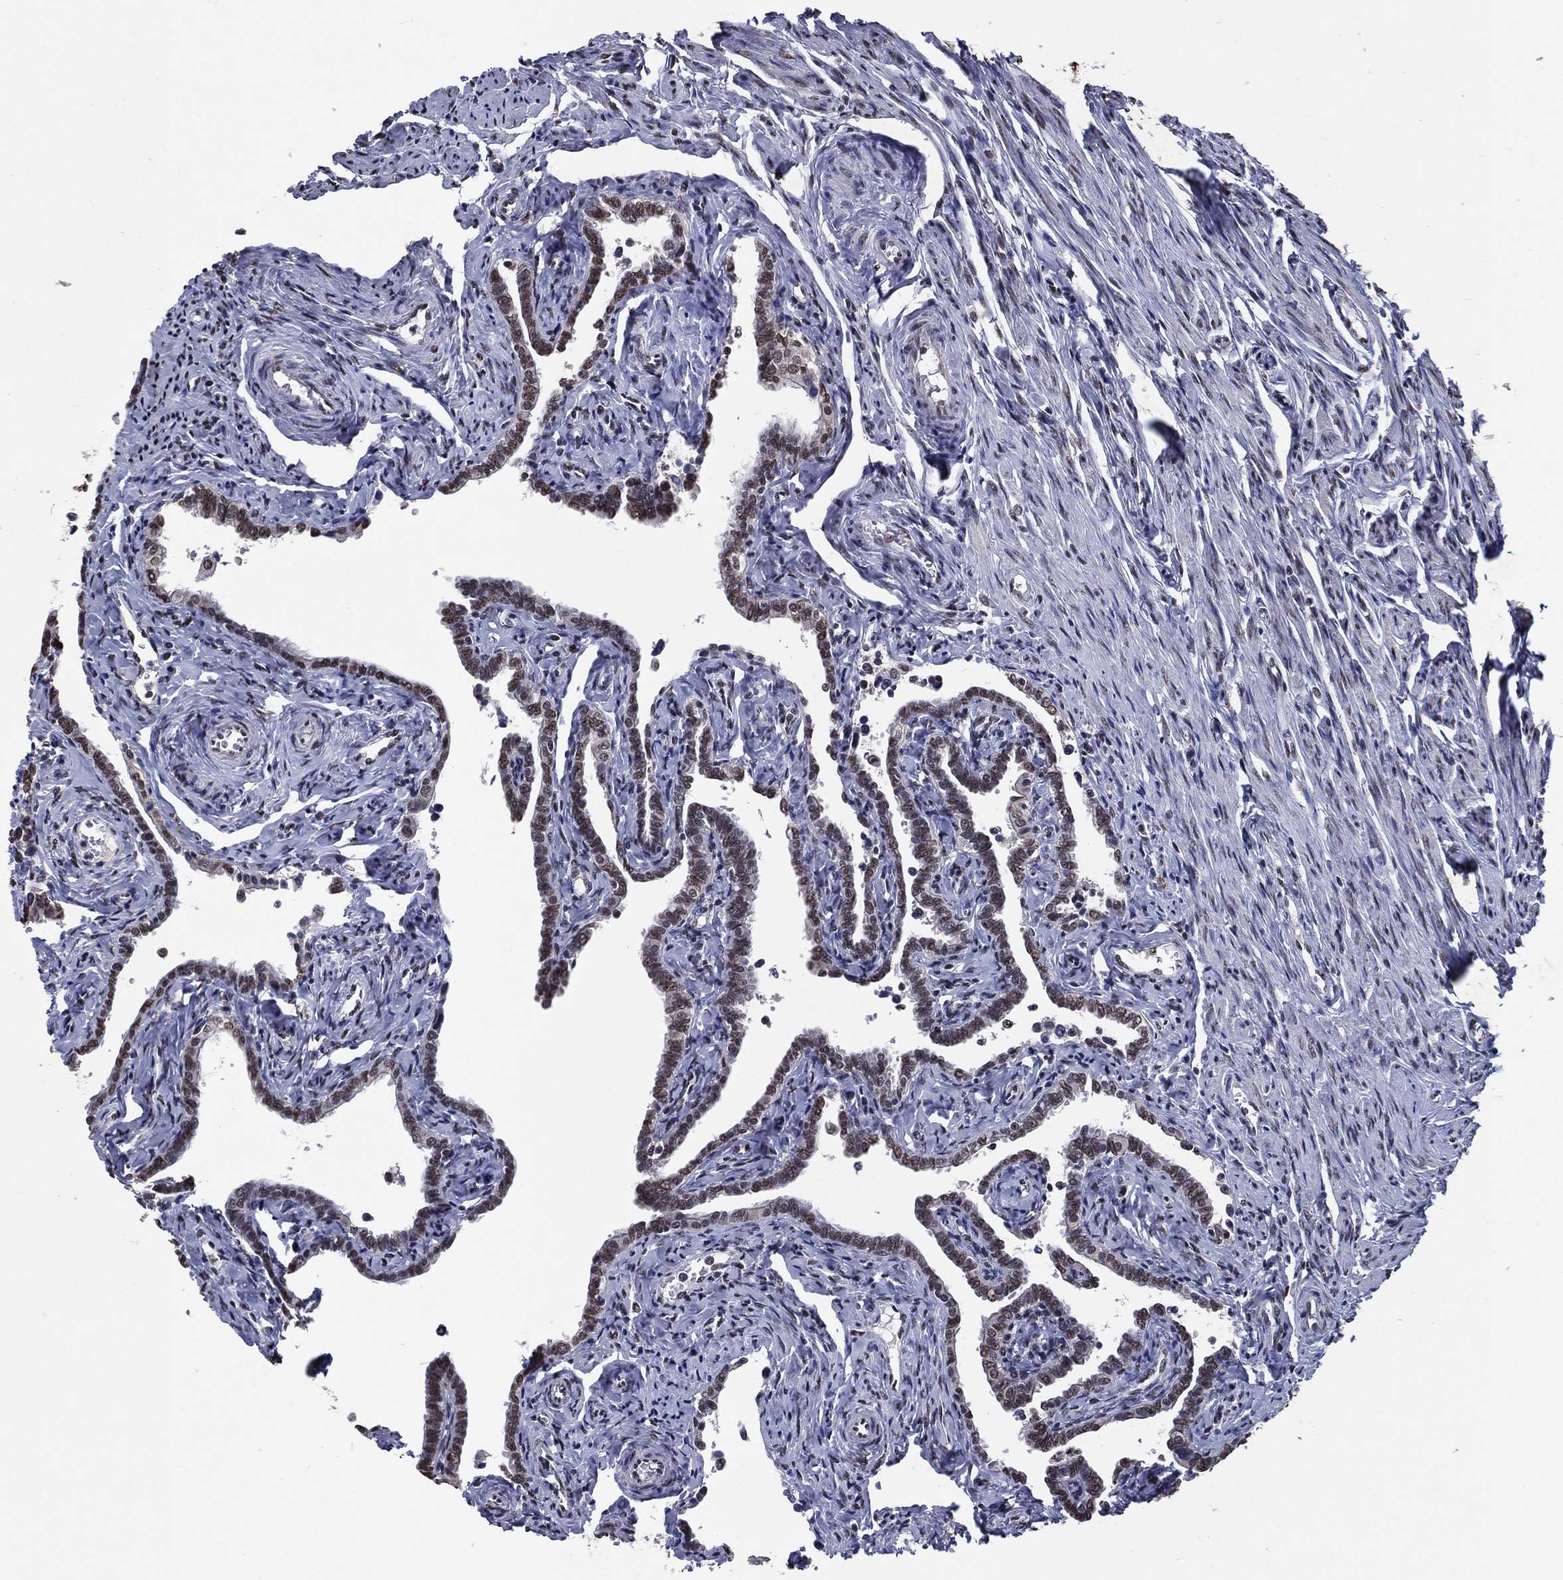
{"staining": {"intensity": "strong", "quantity": ">75%", "location": "nuclear"}, "tissue": "fallopian tube", "cell_type": "Glandular cells", "image_type": "normal", "snomed": [{"axis": "morphology", "description": "Normal tissue, NOS"}, {"axis": "topography", "description": "Fallopian tube"}, {"axis": "topography", "description": "Ovary"}], "caption": "Glandular cells demonstrate high levels of strong nuclear staining in about >75% of cells in unremarkable fallopian tube. The staining was performed using DAB (3,3'-diaminobenzidine) to visualize the protein expression in brown, while the nuclei were stained in blue with hematoxylin (Magnification: 20x).", "gene": "ZBTB42", "patient": {"sex": "female", "age": 54}}